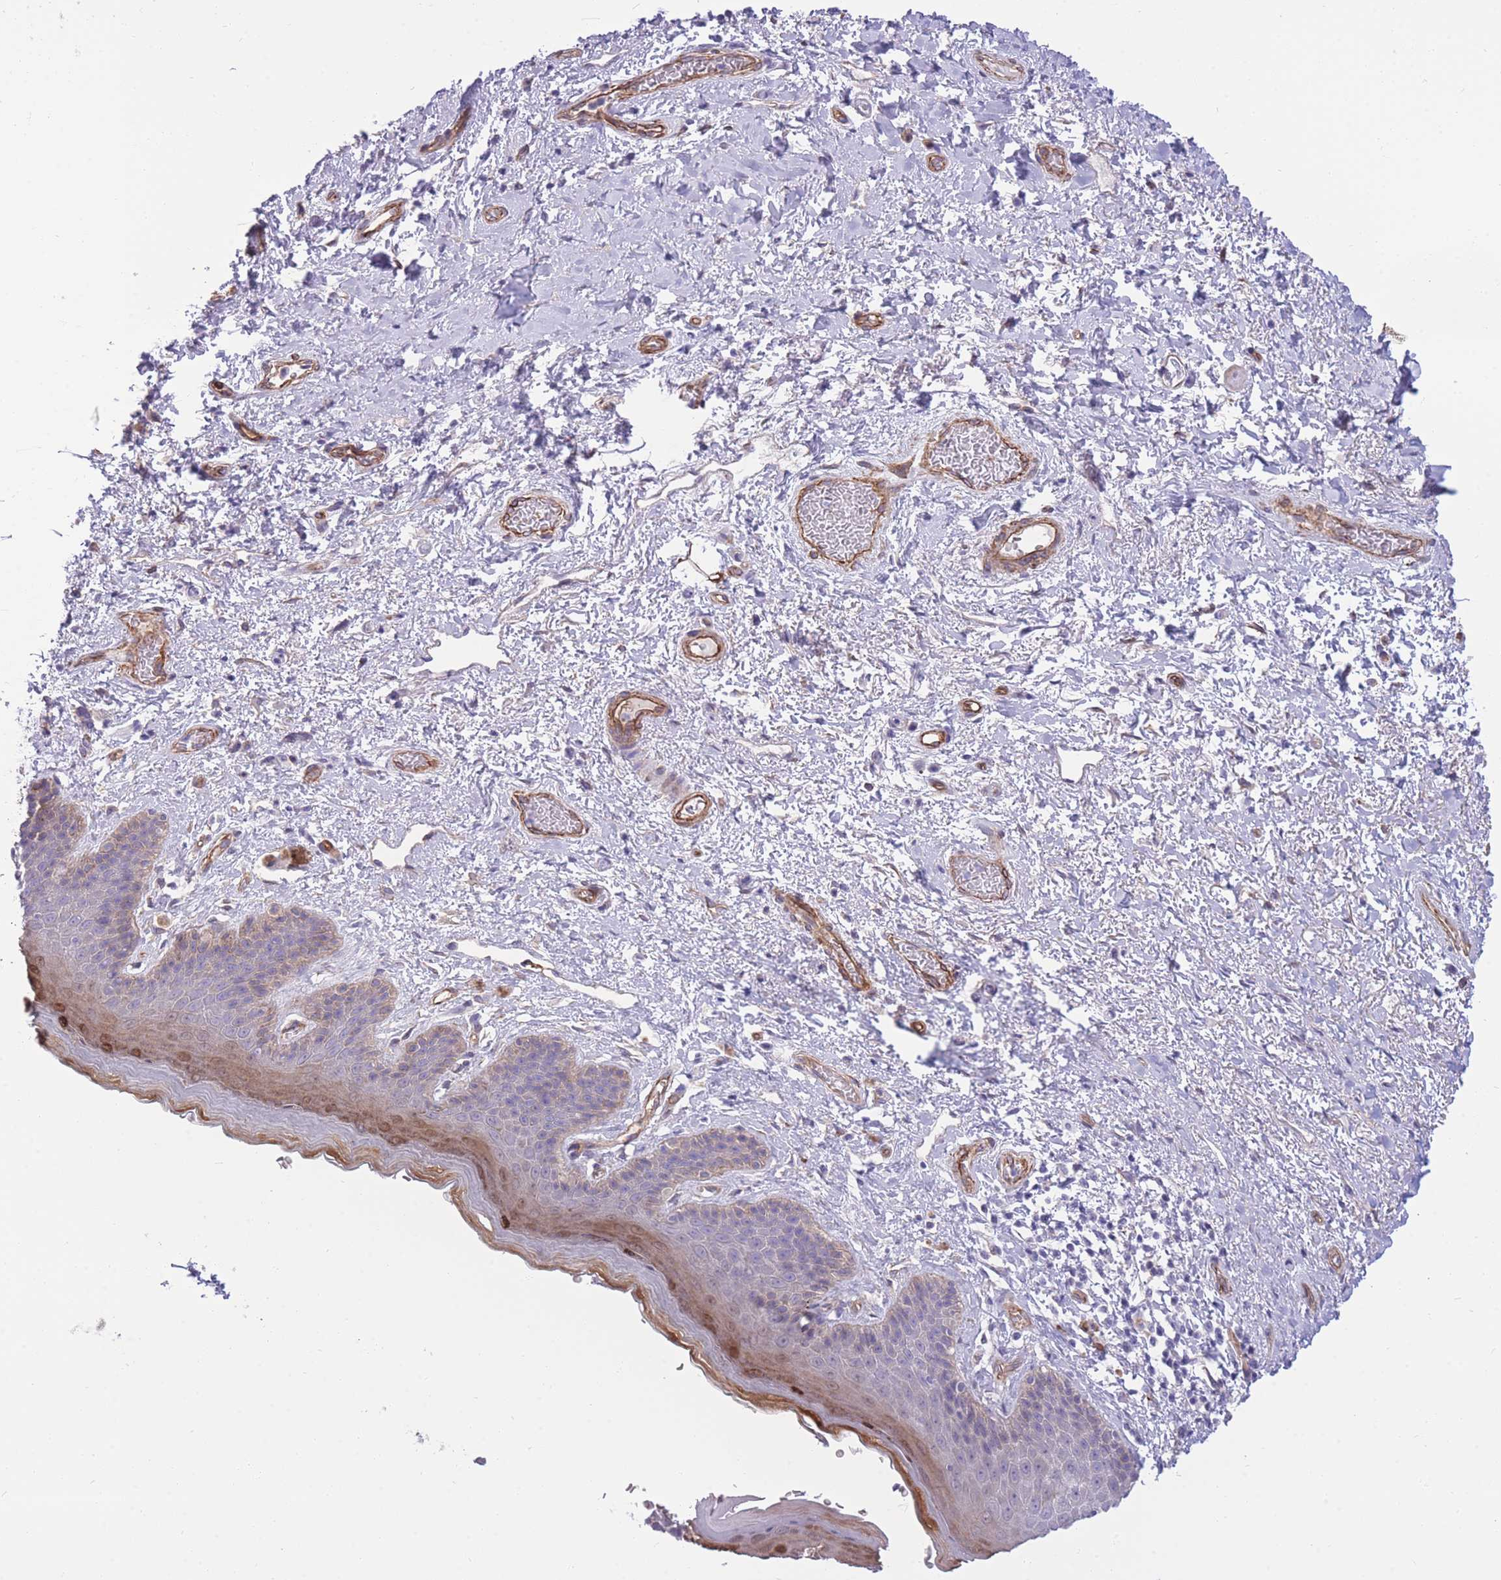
{"staining": {"intensity": "weak", "quantity": "<25%", "location": "cytoplasmic/membranous"}, "tissue": "skin", "cell_type": "Epidermal cells", "image_type": "normal", "snomed": [{"axis": "morphology", "description": "Normal tissue, NOS"}, {"axis": "topography", "description": "Anal"}], "caption": "Protein analysis of benign skin shows no significant positivity in epidermal cells.", "gene": "RGS11", "patient": {"sex": "female", "age": 46}}